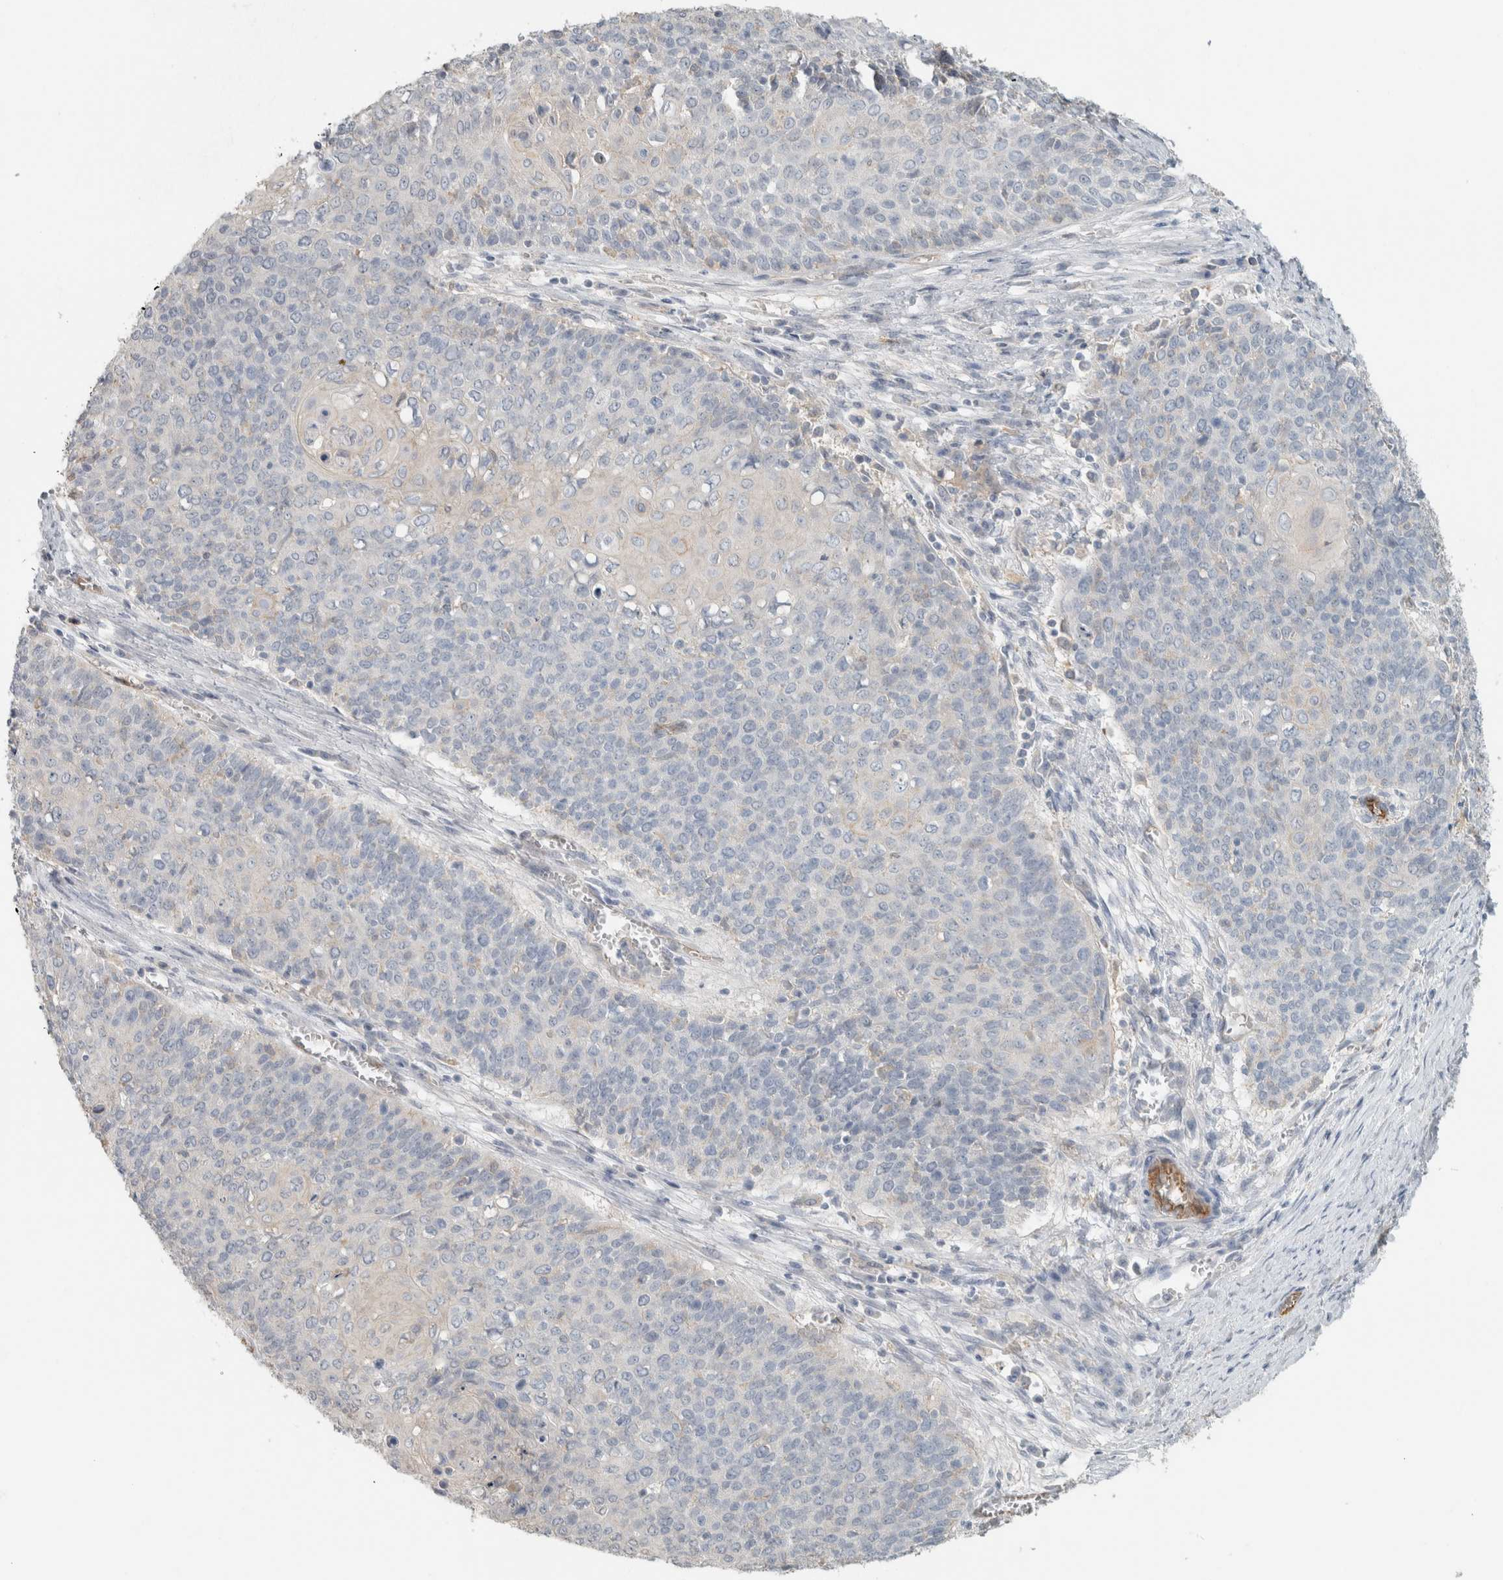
{"staining": {"intensity": "negative", "quantity": "none", "location": "none"}, "tissue": "cervical cancer", "cell_type": "Tumor cells", "image_type": "cancer", "snomed": [{"axis": "morphology", "description": "Squamous cell carcinoma, NOS"}, {"axis": "topography", "description": "Cervix"}], "caption": "The photomicrograph exhibits no significant positivity in tumor cells of cervical squamous cell carcinoma.", "gene": "SCIN", "patient": {"sex": "female", "age": 39}}